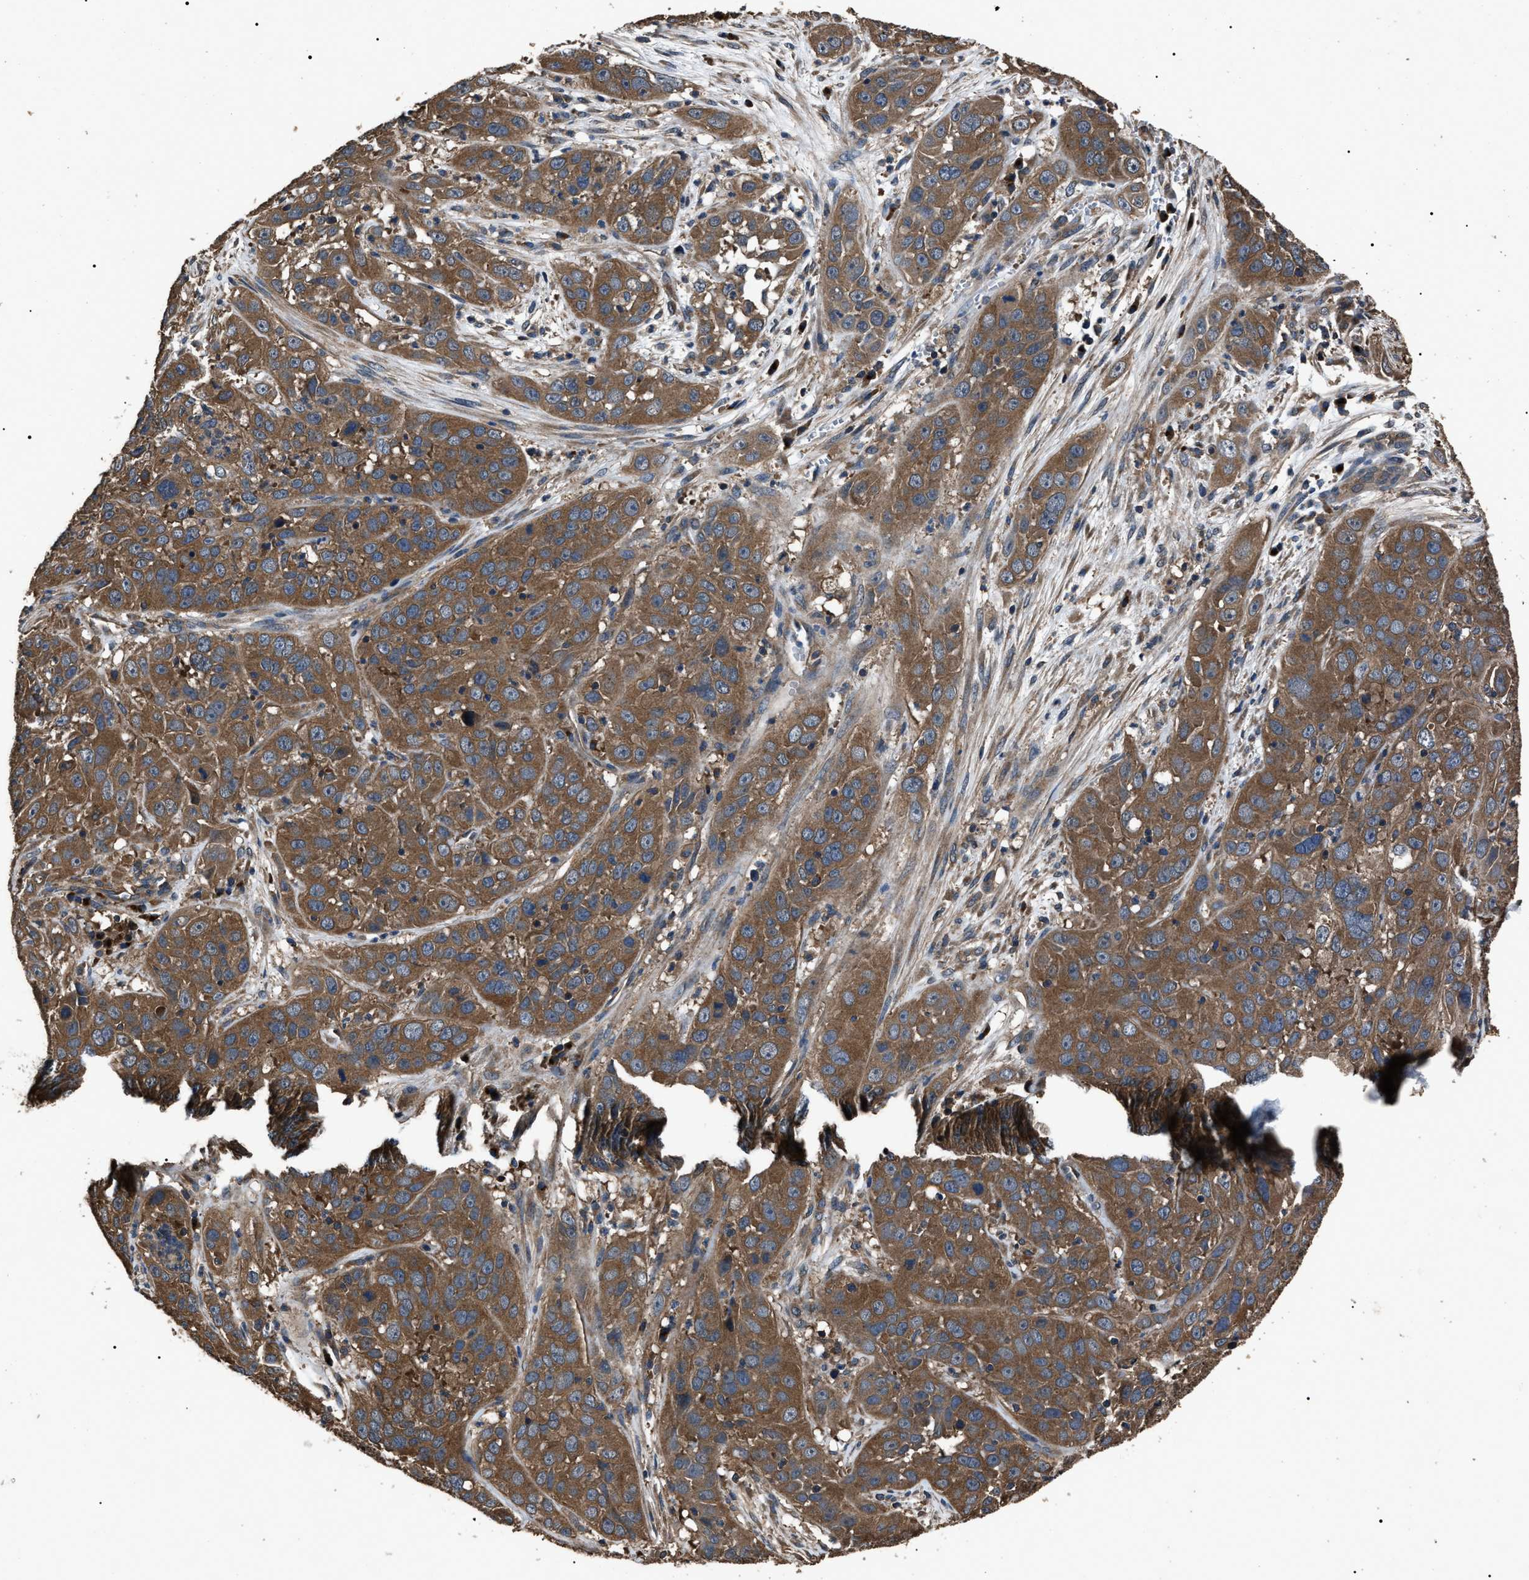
{"staining": {"intensity": "moderate", "quantity": ">75%", "location": "cytoplasmic/membranous"}, "tissue": "cervical cancer", "cell_type": "Tumor cells", "image_type": "cancer", "snomed": [{"axis": "morphology", "description": "Squamous cell carcinoma, NOS"}, {"axis": "topography", "description": "Cervix"}], "caption": "Immunohistochemistry (IHC) histopathology image of human cervical cancer stained for a protein (brown), which demonstrates medium levels of moderate cytoplasmic/membranous staining in about >75% of tumor cells.", "gene": "RNF216", "patient": {"sex": "female", "age": 32}}